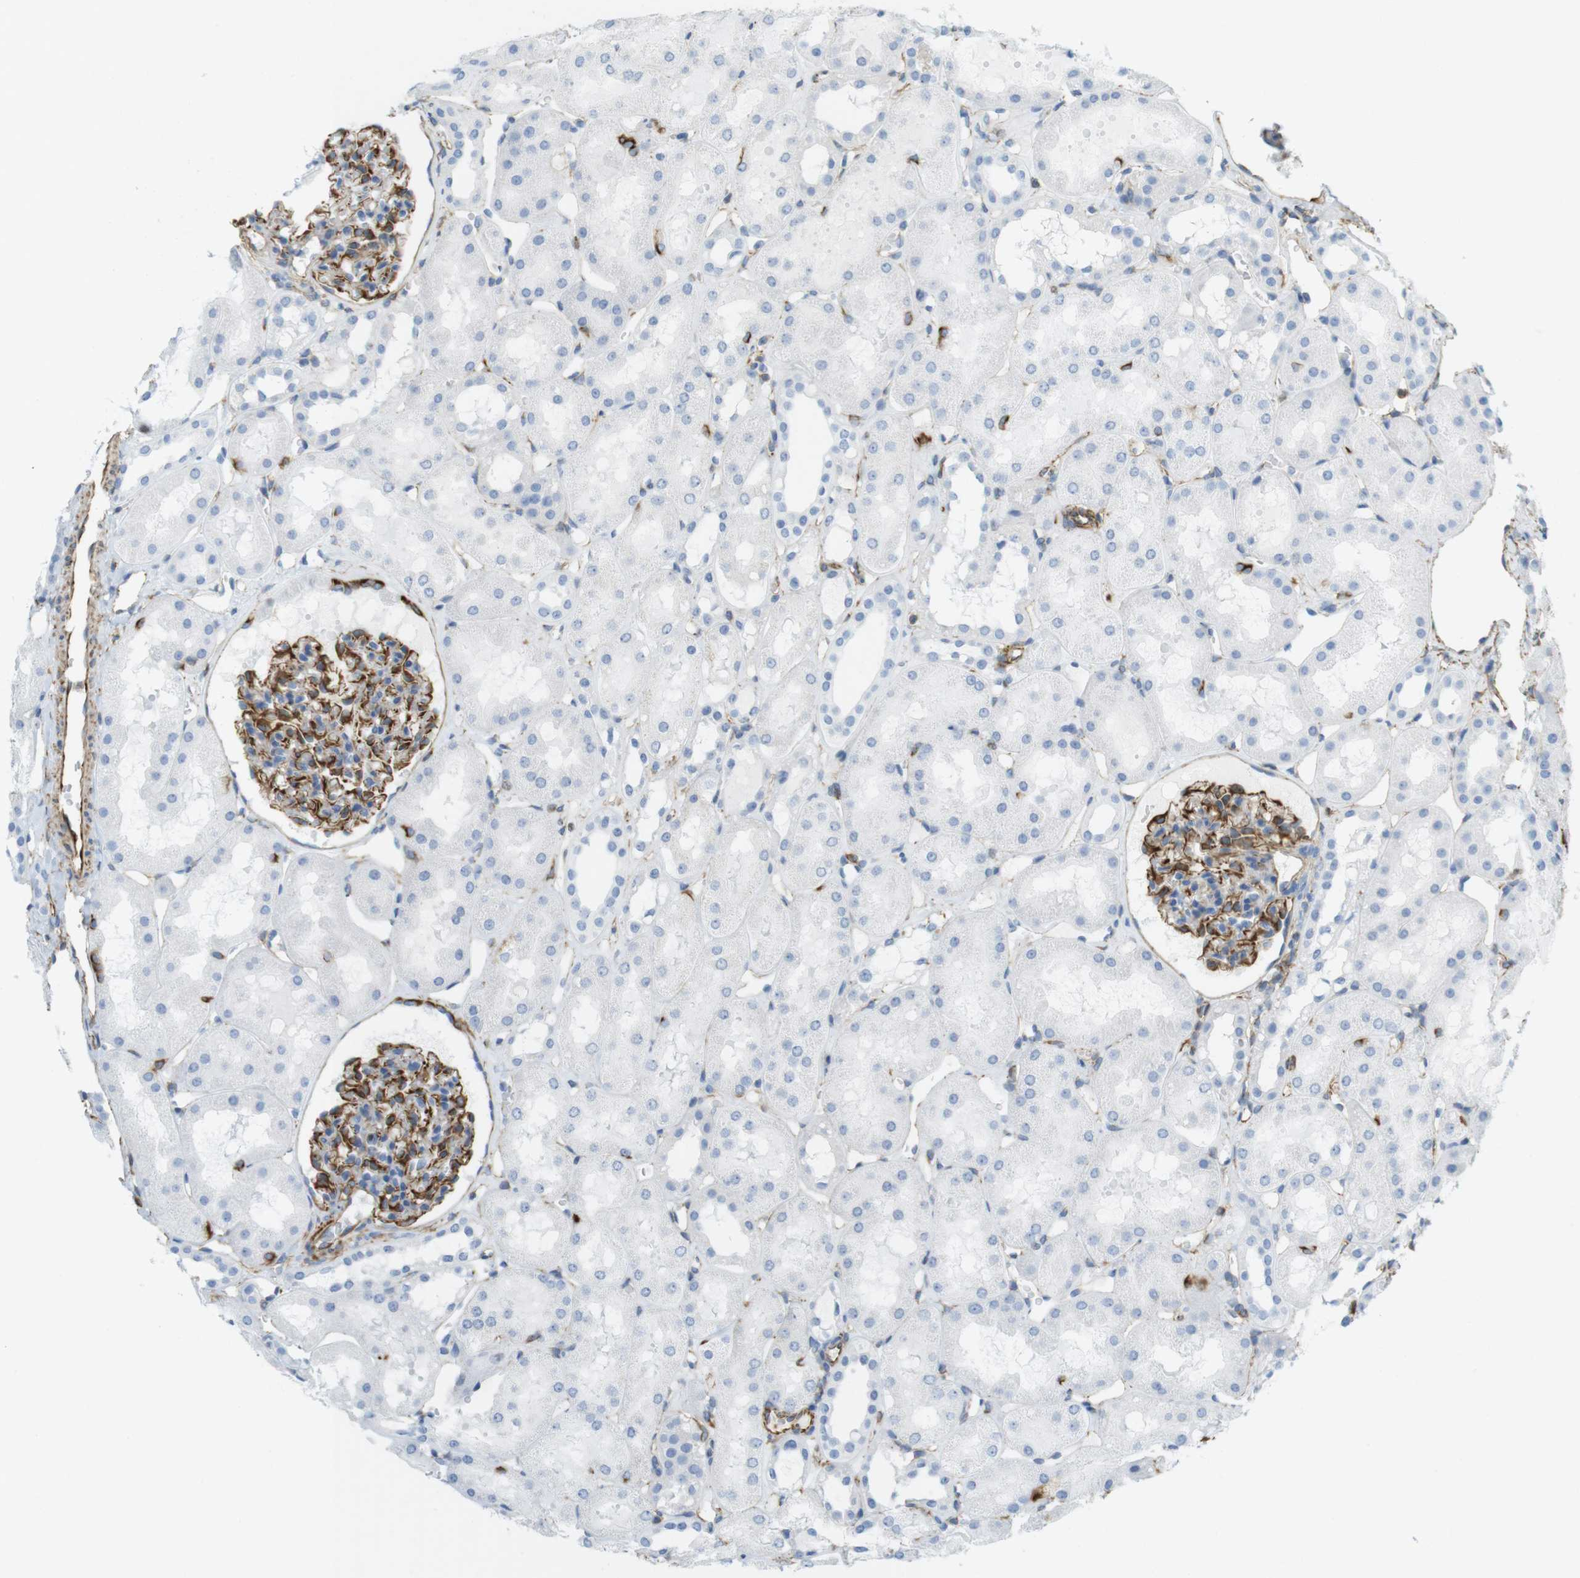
{"staining": {"intensity": "strong", "quantity": "25%-75%", "location": "cytoplasmic/membranous"}, "tissue": "kidney", "cell_type": "Cells in glomeruli", "image_type": "normal", "snomed": [{"axis": "morphology", "description": "Normal tissue, NOS"}, {"axis": "topography", "description": "Kidney"}, {"axis": "topography", "description": "Urinary bladder"}], "caption": "DAB immunohistochemical staining of benign kidney demonstrates strong cytoplasmic/membranous protein expression in approximately 25%-75% of cells in glomeruli. (DAB (3,3'-diaminobenzidine) IHC with brightfield microscopy, high magnification).", "gene": "MS4A10", "patient": {"sex": "male", "age": 16}}